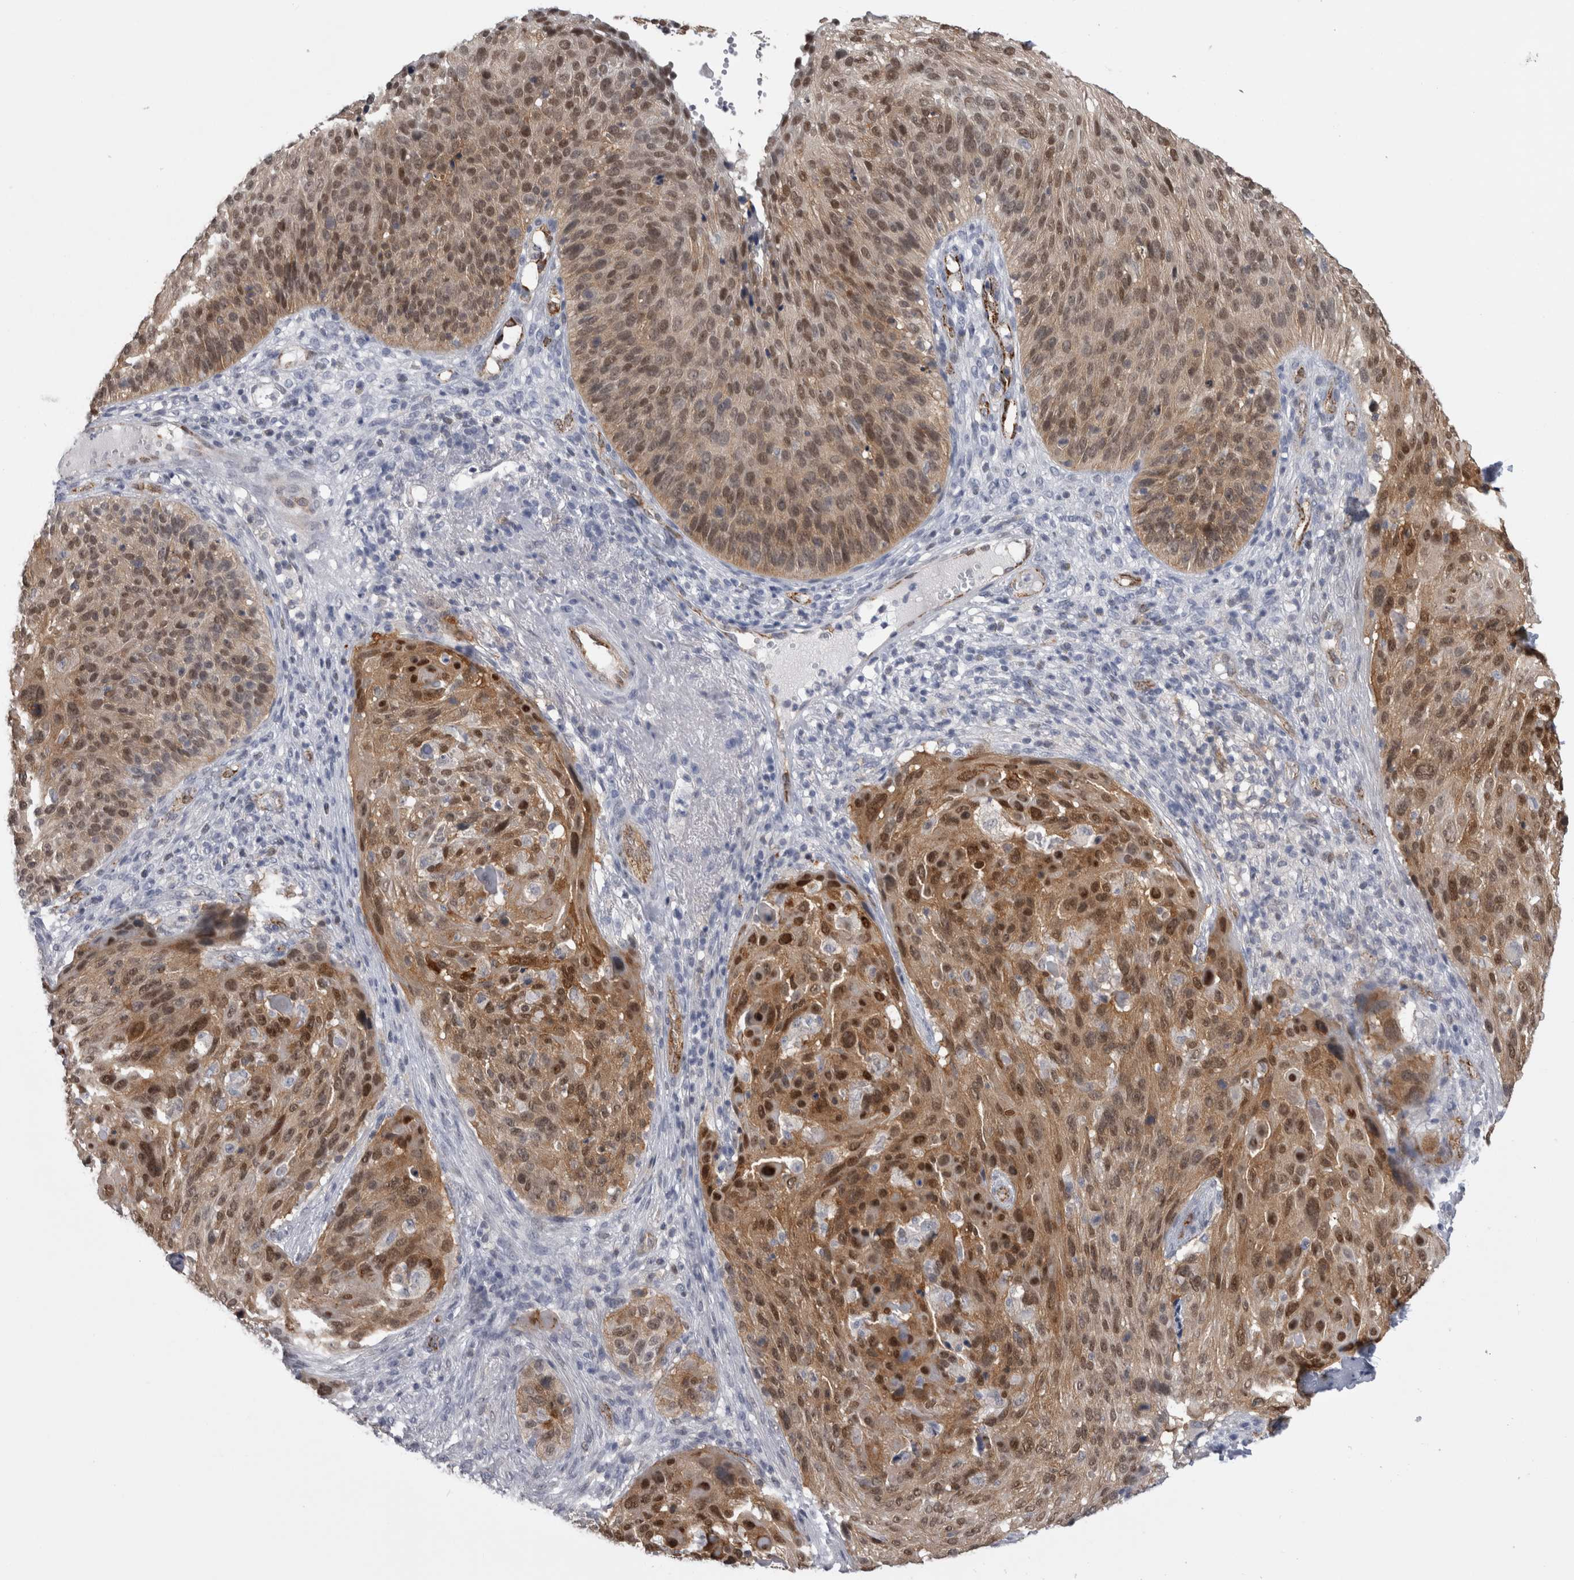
{"staining": {"intensity": "moderate", "quantity": ">75%", "location": "cytoplasmic/membranous,nuclear"}, "tissue": "cervical cancer", "cell_type": "Tumor cells", "image_type": "cancer", "snomed": [{"axis": "morphology", "description": "Squamous cell carcinoma, NOS"}, {"axis": "topography", "description": "Cervix"}], "caption": "The micrograph displays staining of cervical cancer (squamous cell carcinoma), revealing moderate cytoplasmic/membranous and nuclear protein expression (brown color) within tumor cells.", "gene": "ACOT7", "patient": {"sex": "female", "age": 74}}